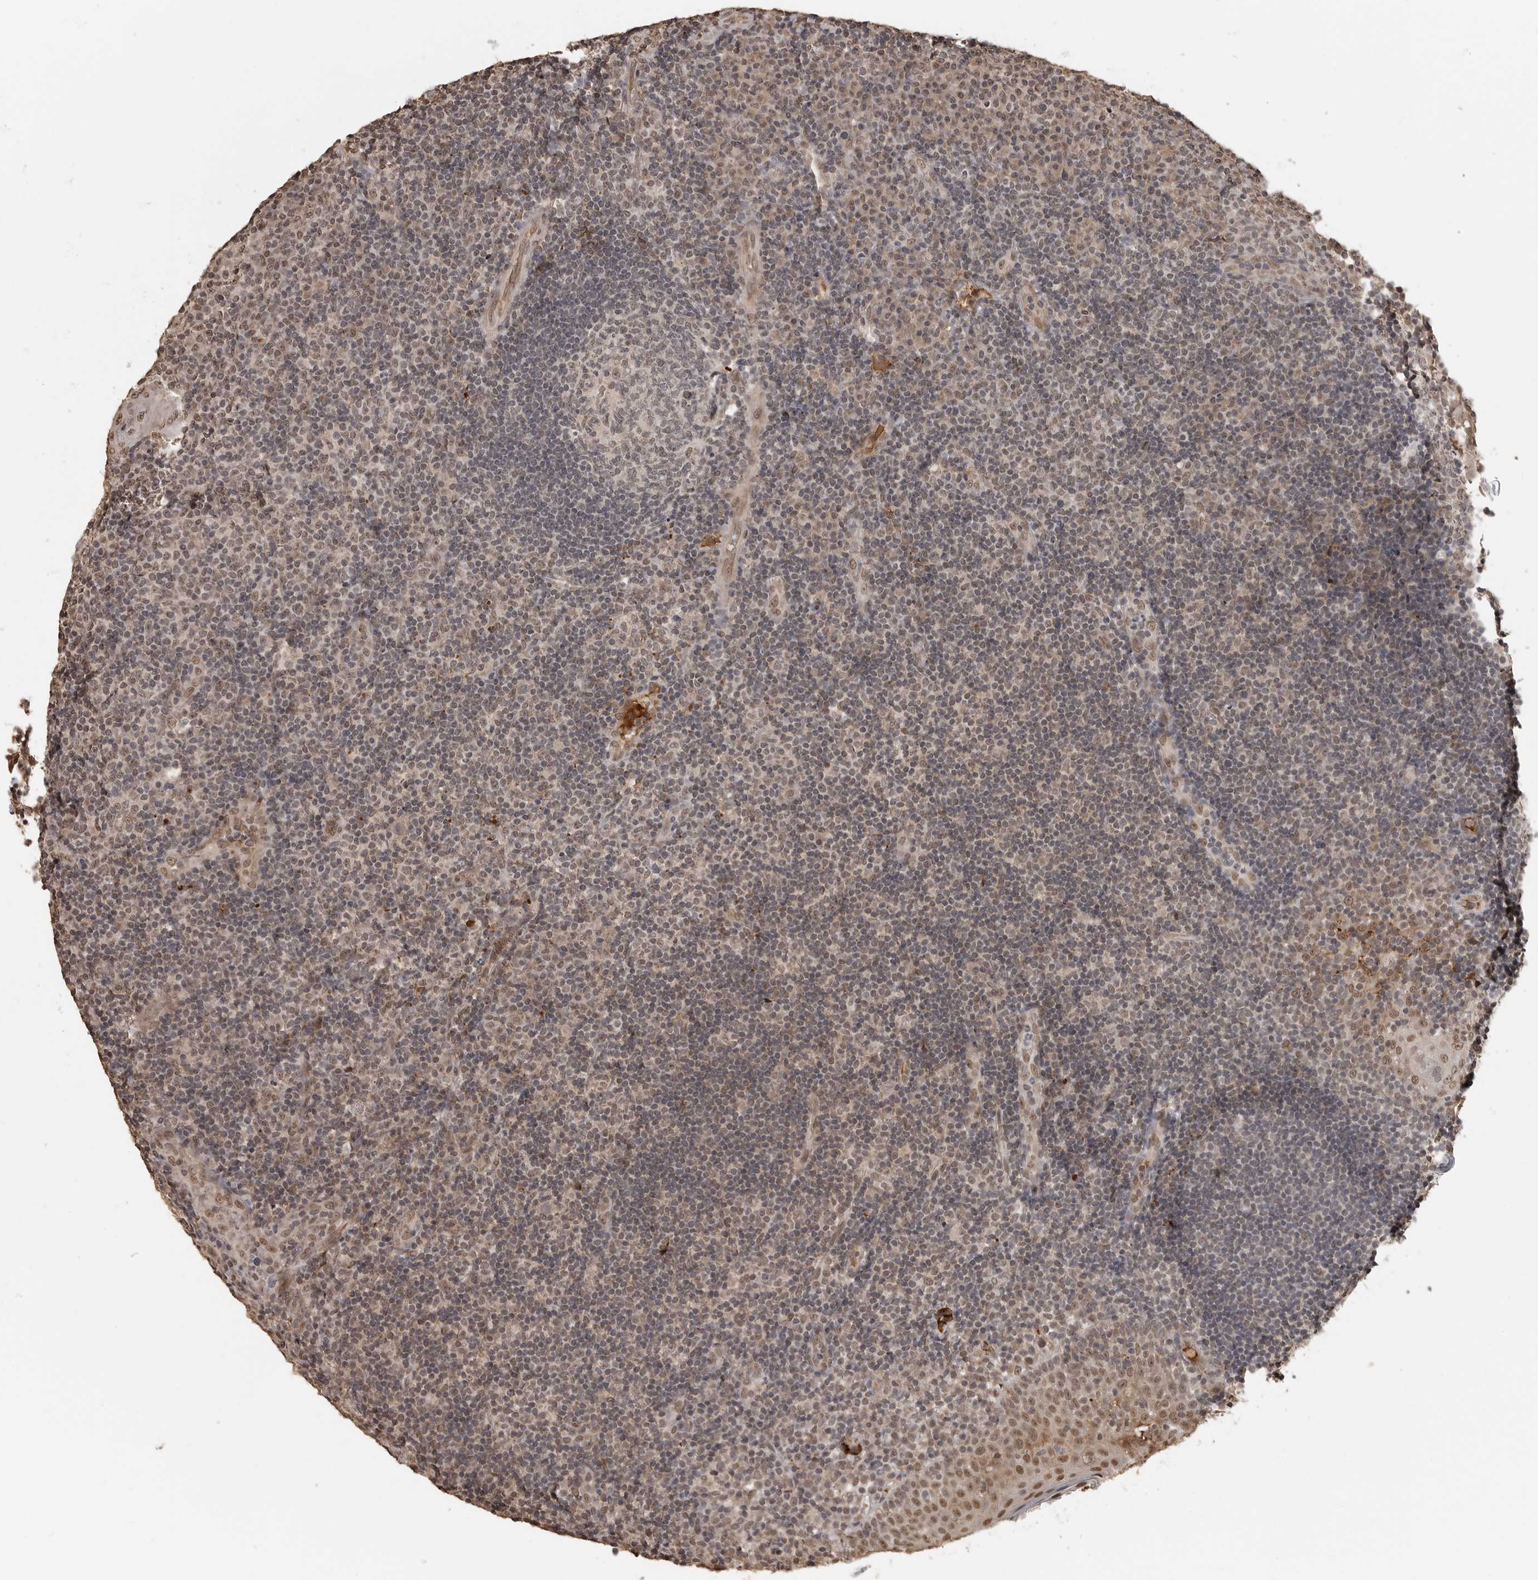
{"staining": {"intensity": "weak", "quantity": "<25%", "location": "nuclear"}, "tissue": "tonsil", "cell_type": "Germinal center cells", "image_type": "normal", "snomed": [{"axis": "morphology", "description": "Normal tissue, NOS"}, {"axis": "topography", "description": "Tonsil"}], "caption": "Immunohistochemistry (IHC) micrograph of normal tonsil: human tonsil stained with DAB demonstrates no significant protein positivity in germinal center cells.", "gene": "CLOCK", "patient": {"sex": "female", "age": 40}}